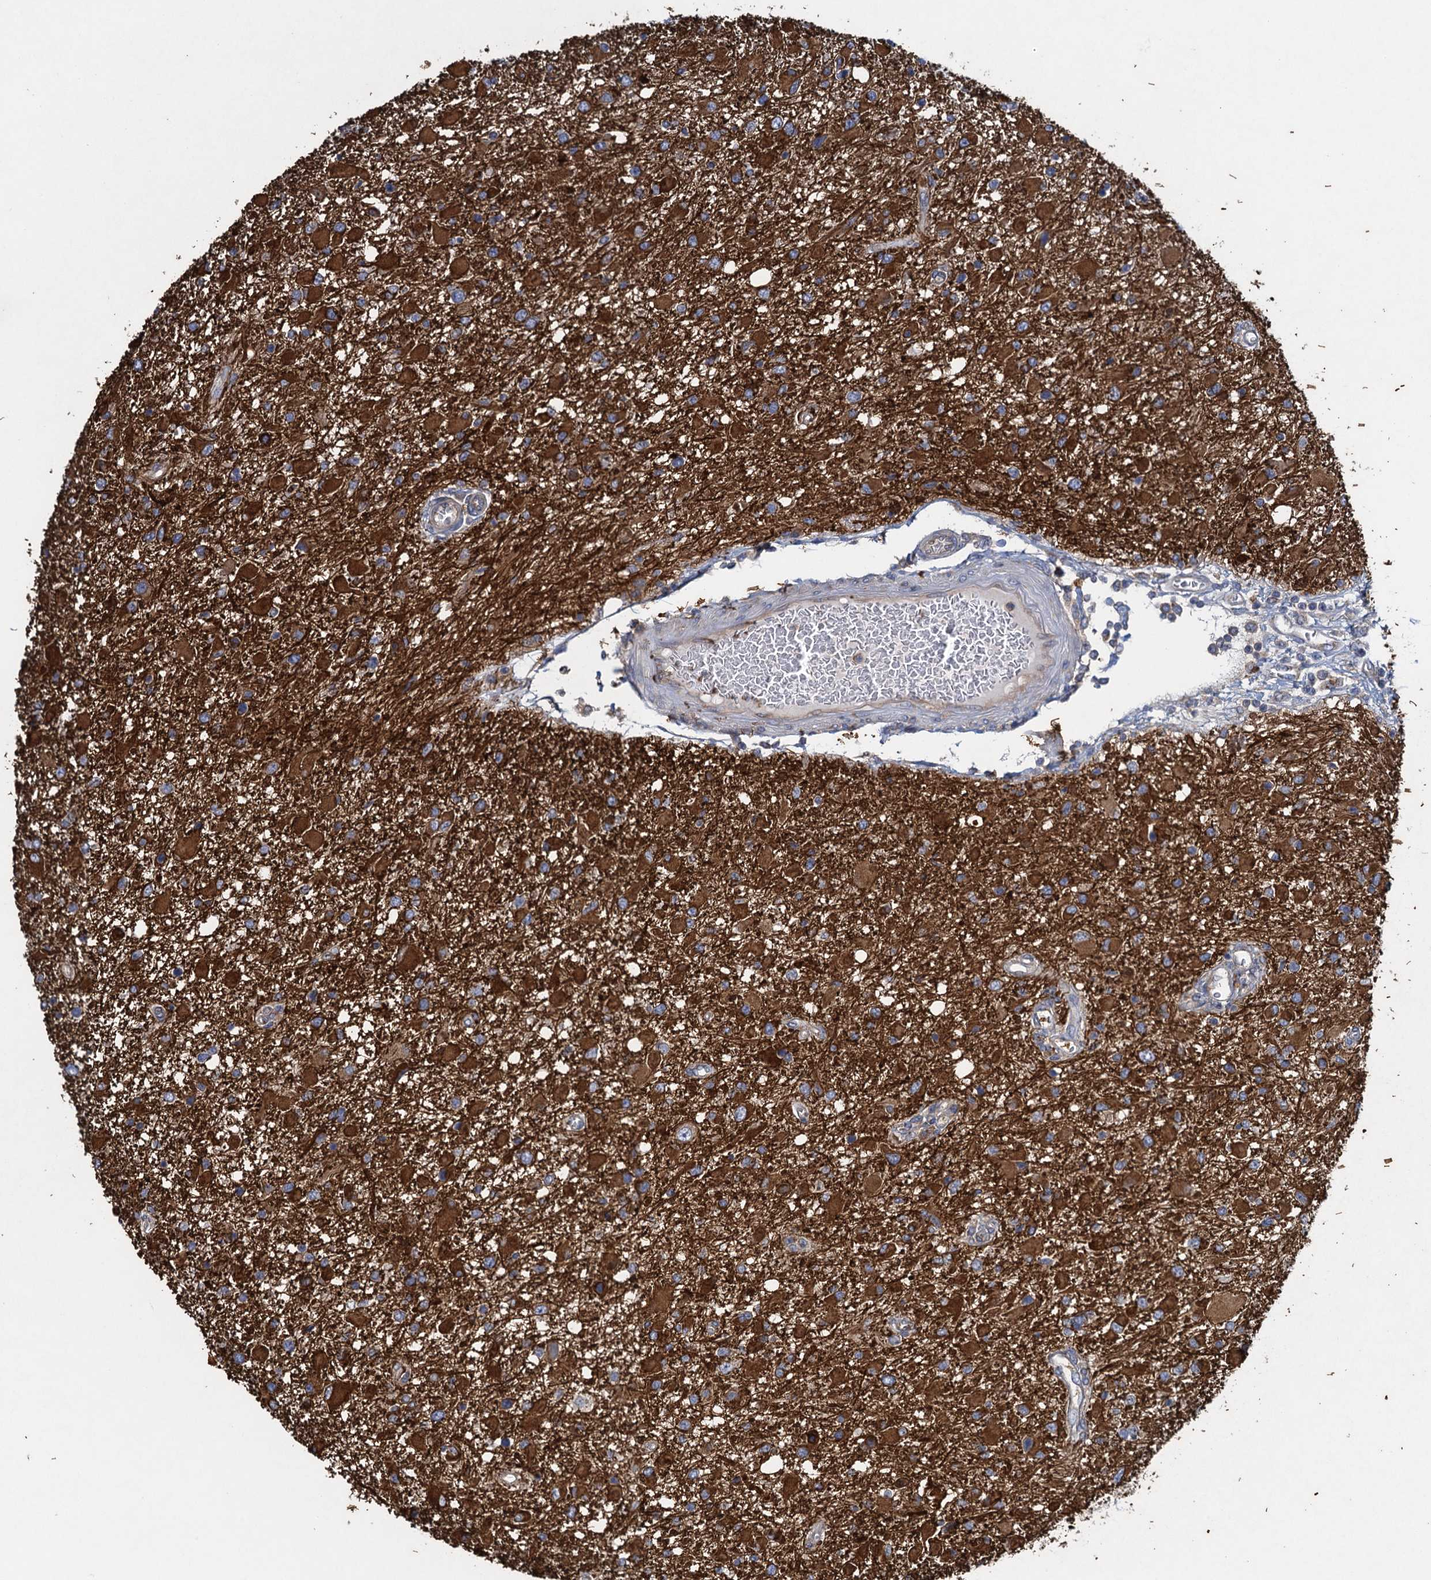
{"staining": {"intensity": "strong", "quantity": ">75%", "location": "cytoplasmic/membranous"}, "tissue": "glioma", "cell_type": "Tumor cells", "image_type": "cancer", "snomed": [{"axis": "morphology", "description": "Glioma, malignant, High grade"}, {"axis": "topography", "description": "Brain"}], "caption": "Malignant glioma (high-grade) stained for a protein exhibits strong cytoplasmic/membranous positivity in tumor cells.", "gene": "ADCY9", "patient": {"sex": "male", "age": 53}}